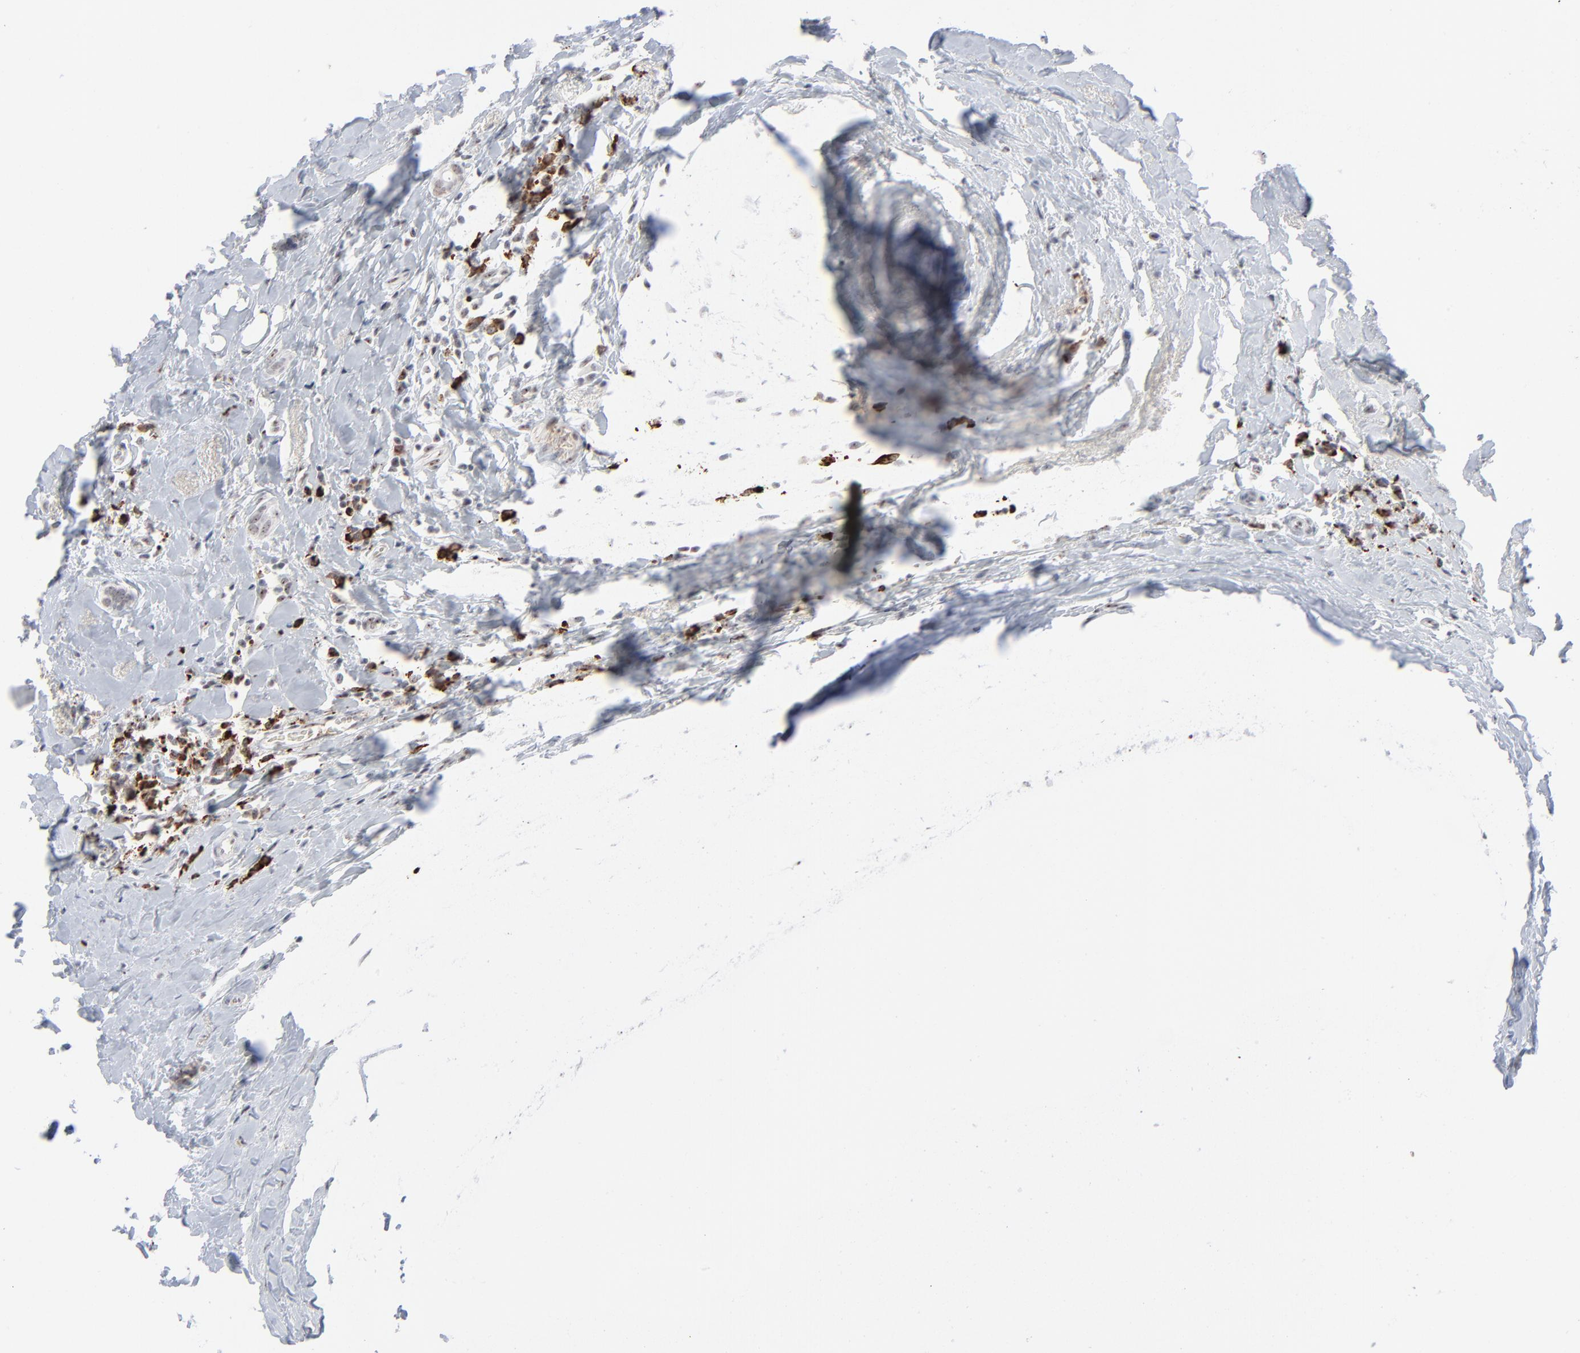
{"staining": {"intensity": "weak", "quantity": ">75%", "location": "nuclear"}, "tissue": "breast cancer", "cell_type": "Tumor cells", "image_type": "cancer", "snomed": [{"axis": "morphology", "description": "Duct carcinoma"}, {"axis": "topography", "description": "Breast"}], "caption": "The photomicrograph demonstrates staining of breast cancer, revealing weak nuclear protein expression (brown color) within tumor cells. Immunohistochemistry (ihc) stains the protein in brown and the nuclei are stained blue.", "gene": "MPHOSPH6", "patient": {"sex": "female", "age": 54}}